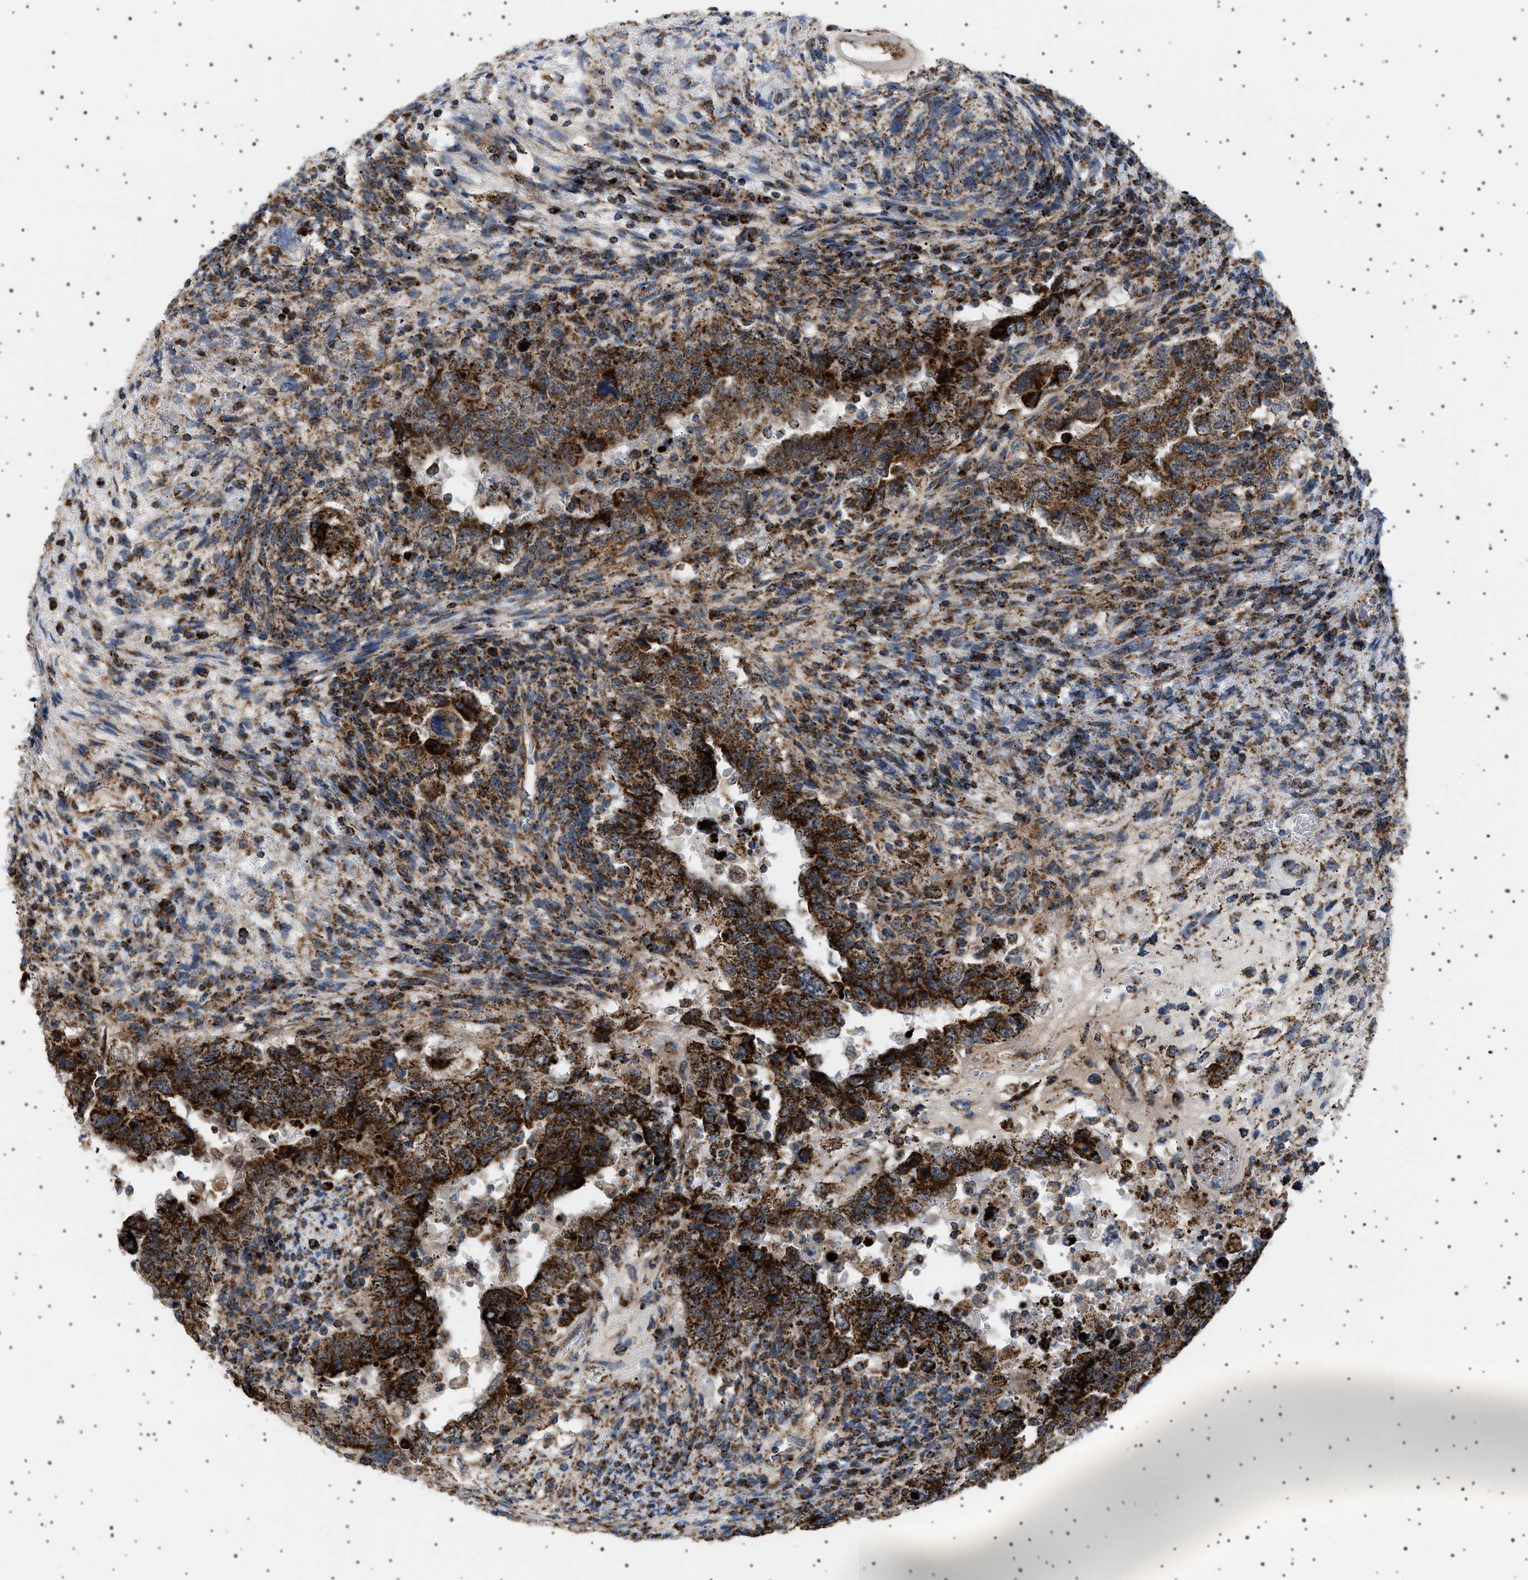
{"staining": {"intensity": "strong", "quantity": ">75%", "location": "cytoplasmic/membranous"}, "tissue": "testis cancer", "cell_type": "Tumor cells", "image_type": "cancer", "snomed": [{"axis": "morphology", "description": "Carcinoma, Embryonal, NOS"}, {"axis": "topography", "description": "Testis"}], "caption": "This is a histology image of IHC staining of testis cancer, which shows strong expression in the cytoplasmic/membranous of tumor cells.", "gene": "UBXN8", "patient": {"sex": "male", "age": 26}}